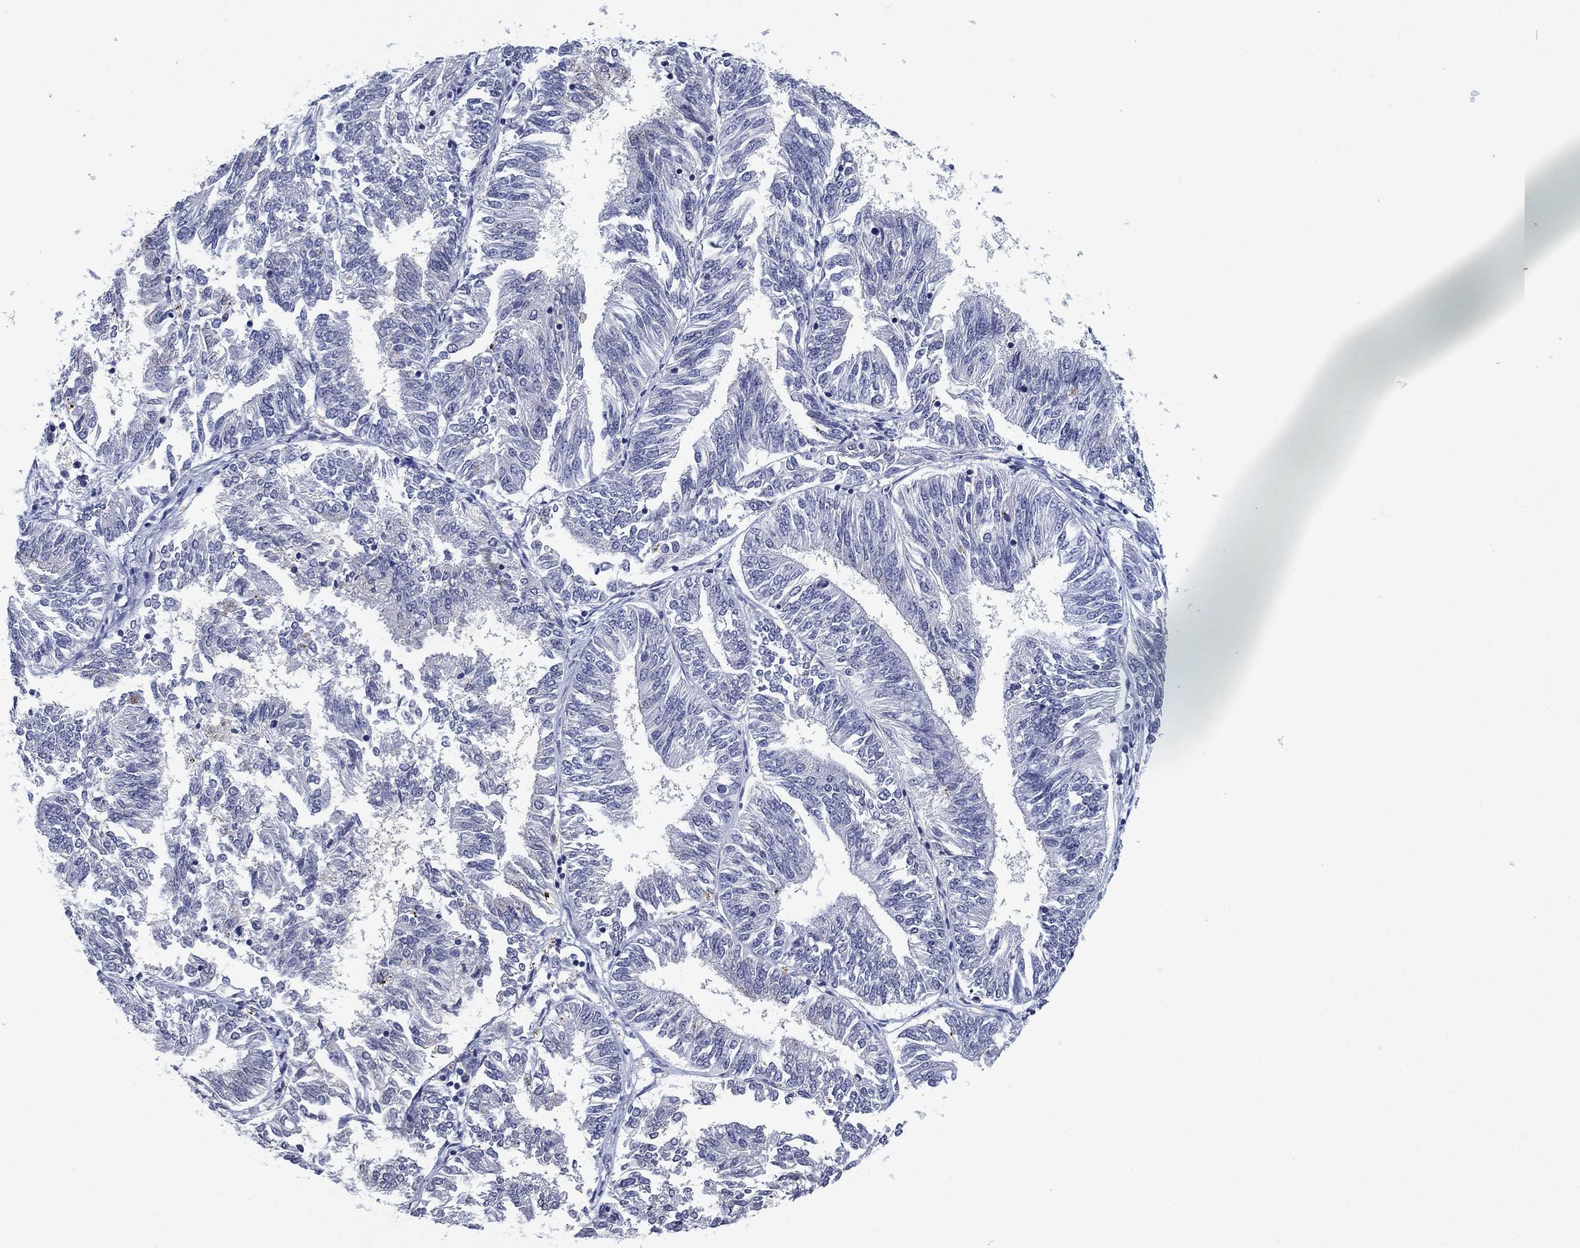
{"staining": {"intensity": "negative", "quantity": "none", "location": "none"}, "tissue": "endometrial cancer", "cell_type": "Tumor cells", "image_type": "cancer", "snomed": [{"axis": "morphology", "description": "Adenocarcinoma, NOS"}, {"axis": "topography", "description": "Endometrium"}], "caption": "DAB immunohistochemical staining of human endometrial adenocarcinoma displays no significant staining in tumor cells.", "gene": "OTUB2", "patient": {"sex": "female", "age": 58}}